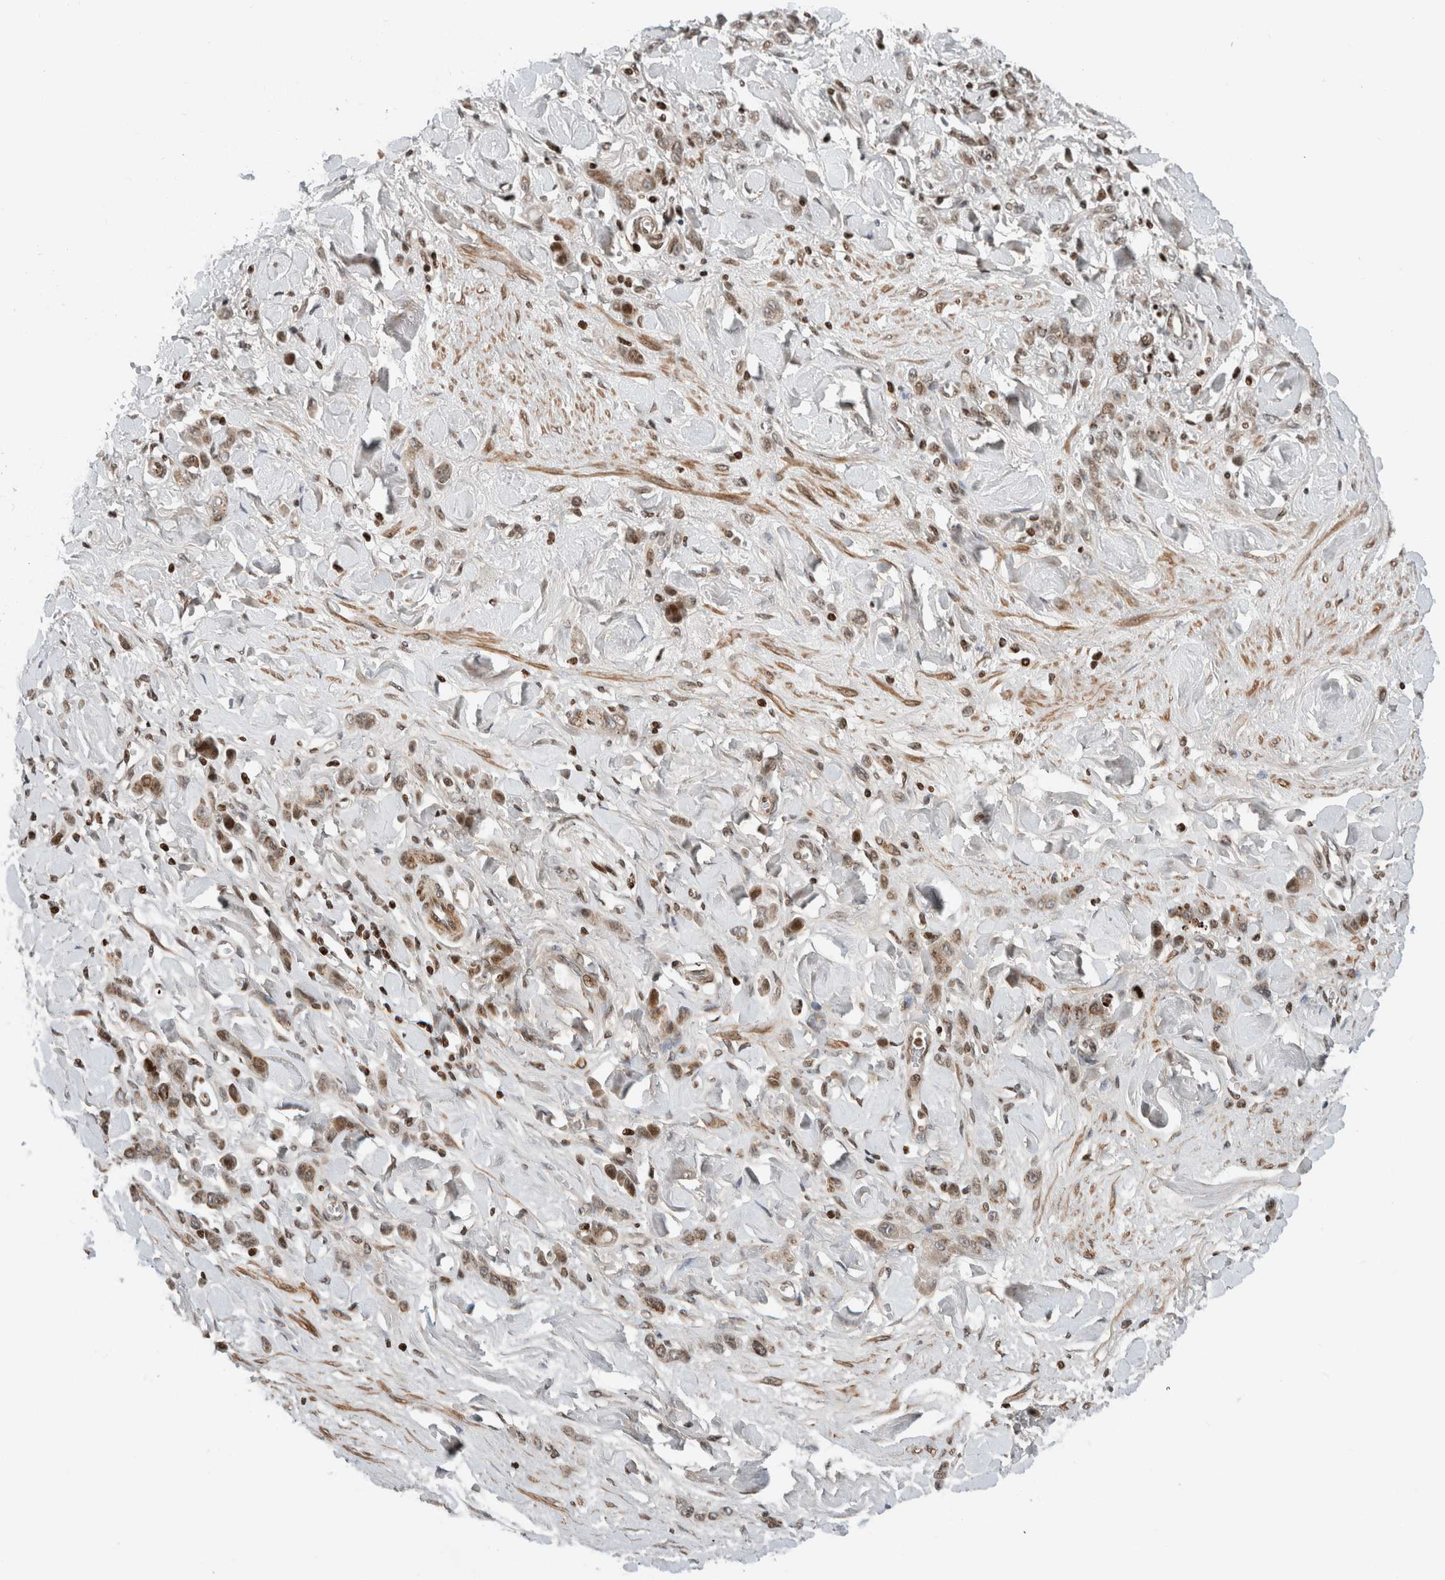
{"staining": {"intensity": "moderate", "quantity": "25%-75%", "location": "cytoplasmic/membranous,nuclear"}, "tissue": "stomach cancer", "cell_type": "Tumor cells", "image_type": "cancer", "snomed": [{"axis": "morphology", "description": "Normal tissue, NOS"}, {"axis": "morphology", "description": "Adenocarcinoma, NOS"}, {"axis": "topography", "description": "Stomach"}], "caption": "IHC staining of stomach cancer (adenocarcinoma), which shows medium levels of moderate cytoplasmic/membranous and nuclear positivity in about 25%-75% of tumor cells indicating moderate cytoplasmic/membranous and nuclear protein expression. The staining was performed using DAB (brown) for protein detection and nuclei were counterstained in hematoxylin (blue).", "gene": "GINS4", "patient": {"sex": "male", "age": 82}}